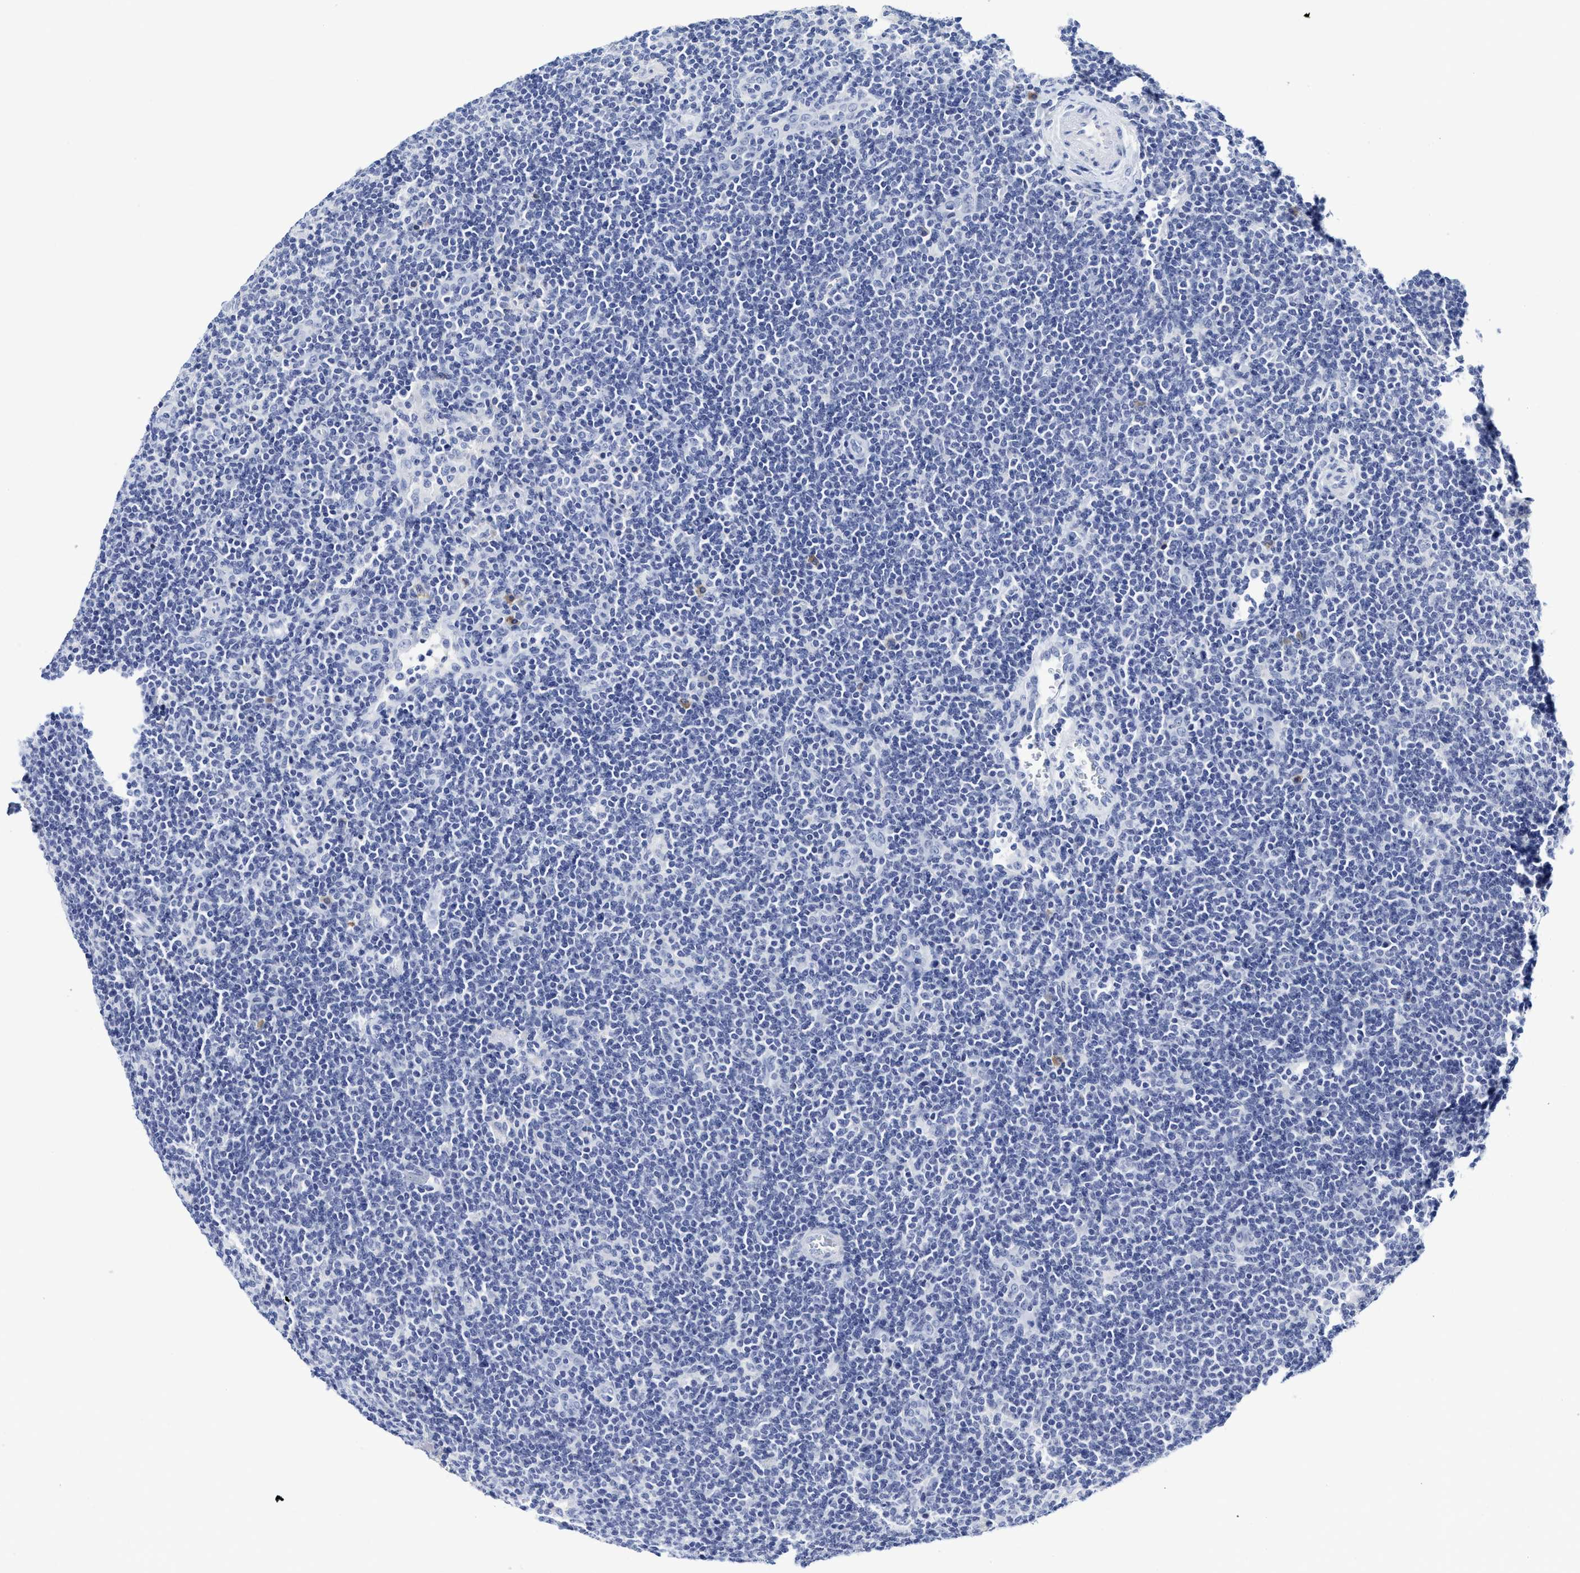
{"staining": {"intensity": "negative", "quantity": "none", "location": "none"}, "tissue": "lymphoma", "cell_type": "Tumor cells", "image_type": "cancer", "snomed": [{"axis": "morphology", "description": "Hodgkin's disease, NOS"}, {"axis": "topography", "description": "Lymph node"}], "caption": "Immunohistochemistry image of Hodgkin's disease stained for a protein (brown), which demonstrates no positivity in tumor cells. The staining was performed using DAB to visualize the protein expression in brown, while the nuclei were stained in blue with hematoxylin (Magnification: 20x).", "gene": "C2", "patient": {"sex": "female", "age": 57}}